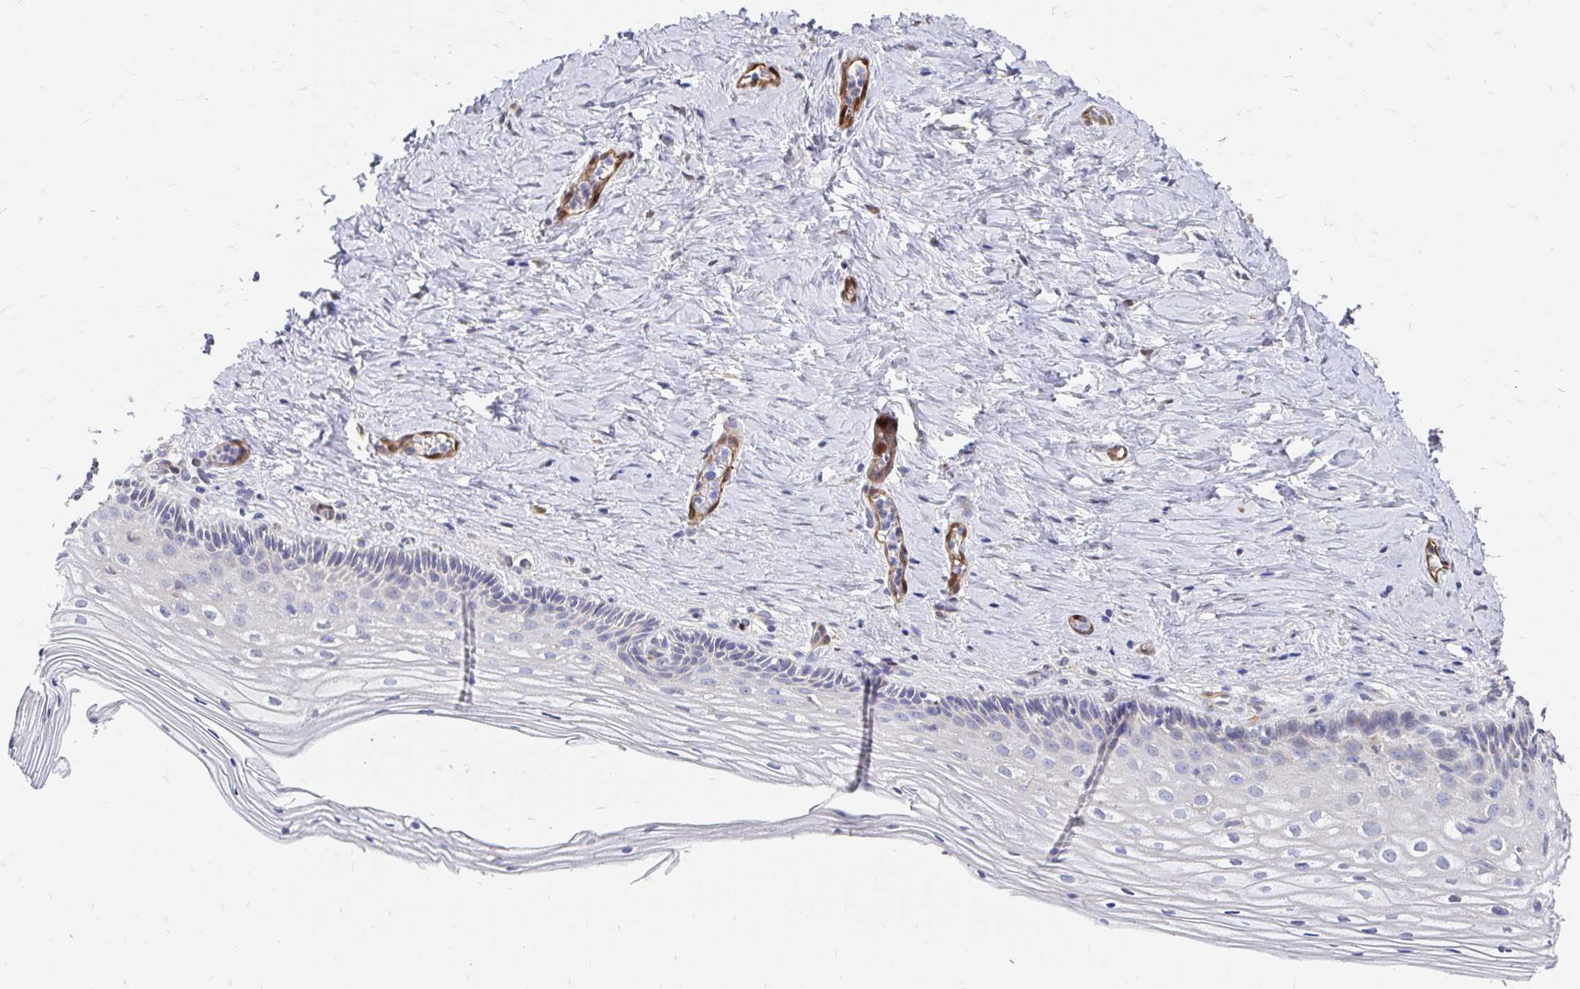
{"staining": {"intensity": "negative", "quantity": "none", "location": "none"}, "tissue": "vagina", "cell_type": "Squamous epithelial cells", "image_type": "normal", "snomed": [{"axis": "morphology", "description": "Normal tissue, NOS"}, {"axis": "topography", "description": "Vagina"}], "caption": "Immunohistochemistry of benign vagina demonstrates no positivity in squamous epithelial cells.", "gene": "CDKL1", "patient": {"sex": "female", "age": 45}}